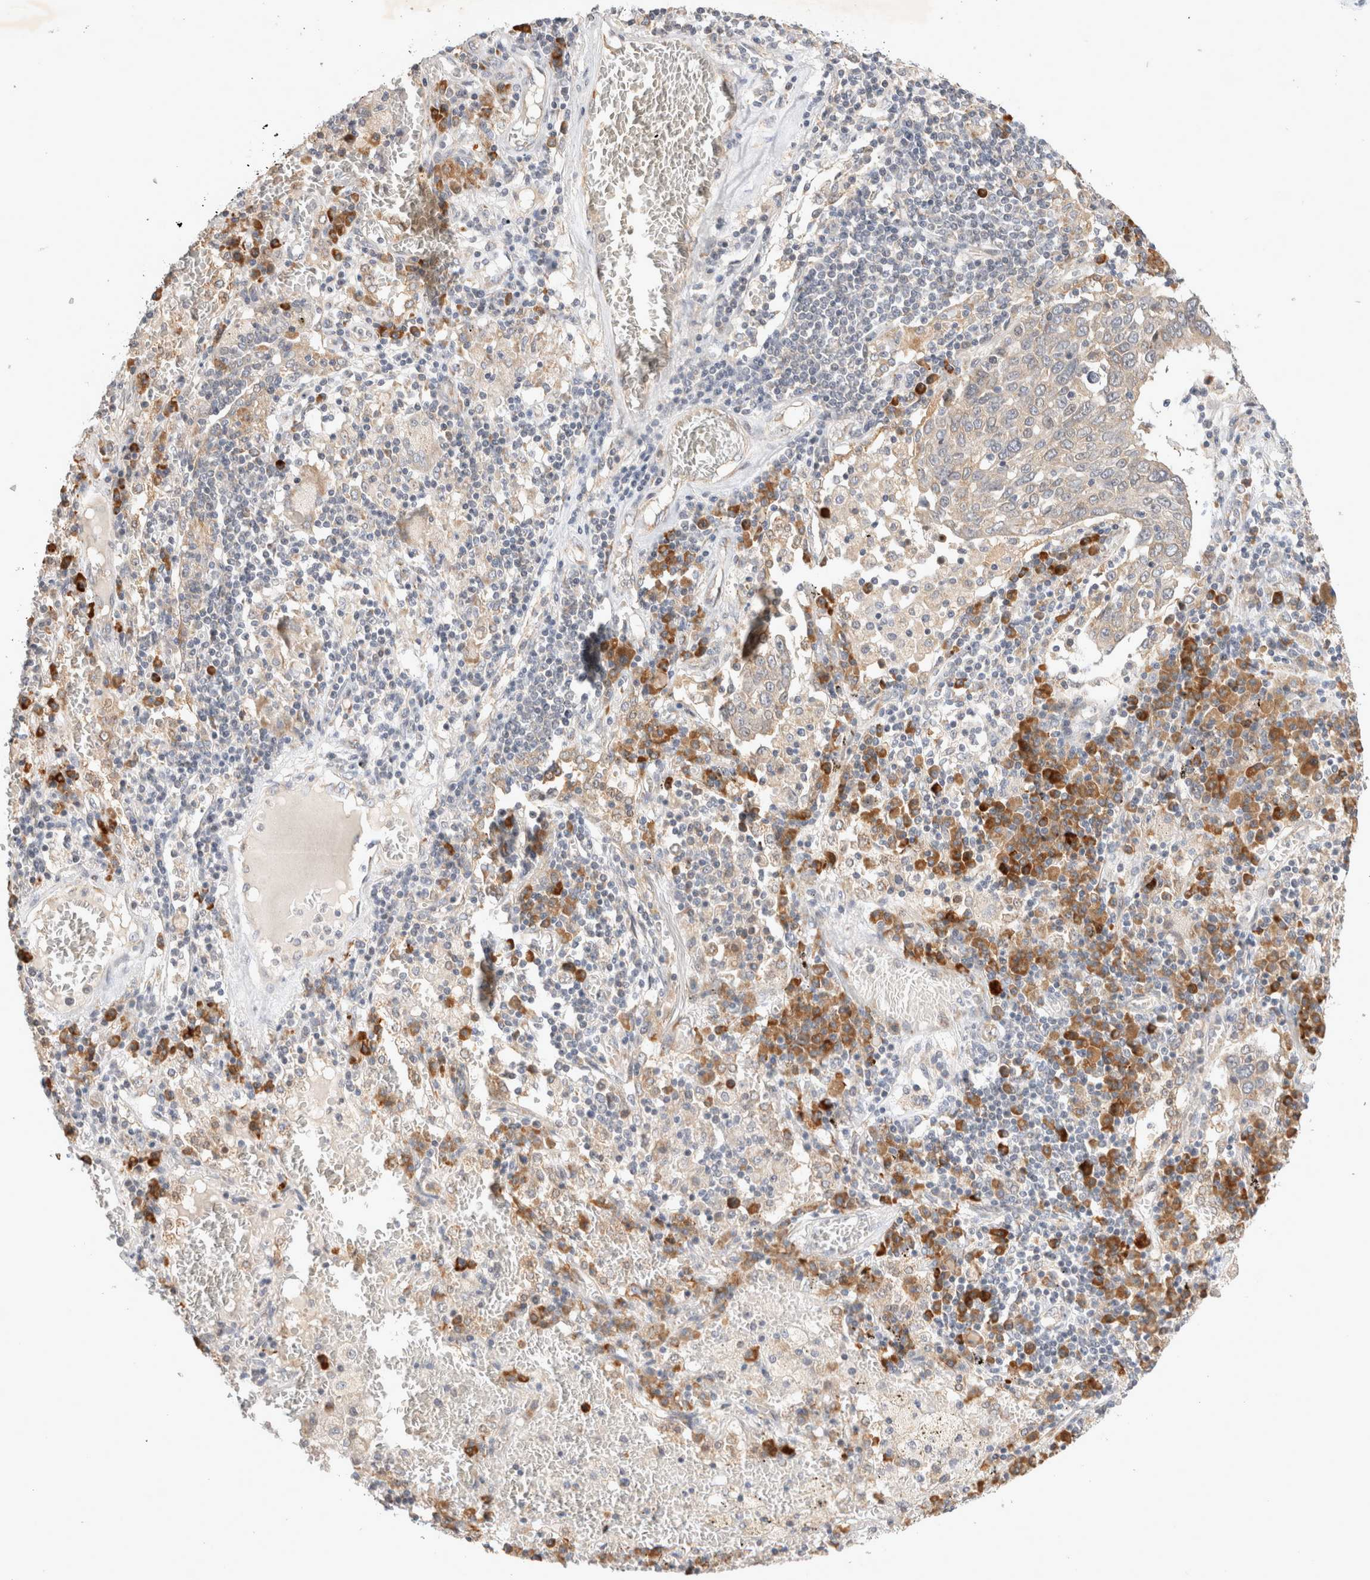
{"staining": {"intensity": "weak", "quantity": "25%-75%", "location": "cytoplasmic/membranous"}, "tissue": "lung cancer", "cell_type": "Tumor cells", "image_type": "cancer", "snomed": [{"axis": "morphology", "description": "Squamous cell carcinoma, NOS"}, {"axis": "topography", "description": "Lung"}], "caption": "A high-resolution micrograph shows immunohistochemistry staining of squamous cell carcinoma (lung), which demonstrates weak cytoplasmic/membranous expression in approximately 25%-75% of tumor cells.", "gene": "NEDD4L", "patient": {"sex": "male", "age": 65}}